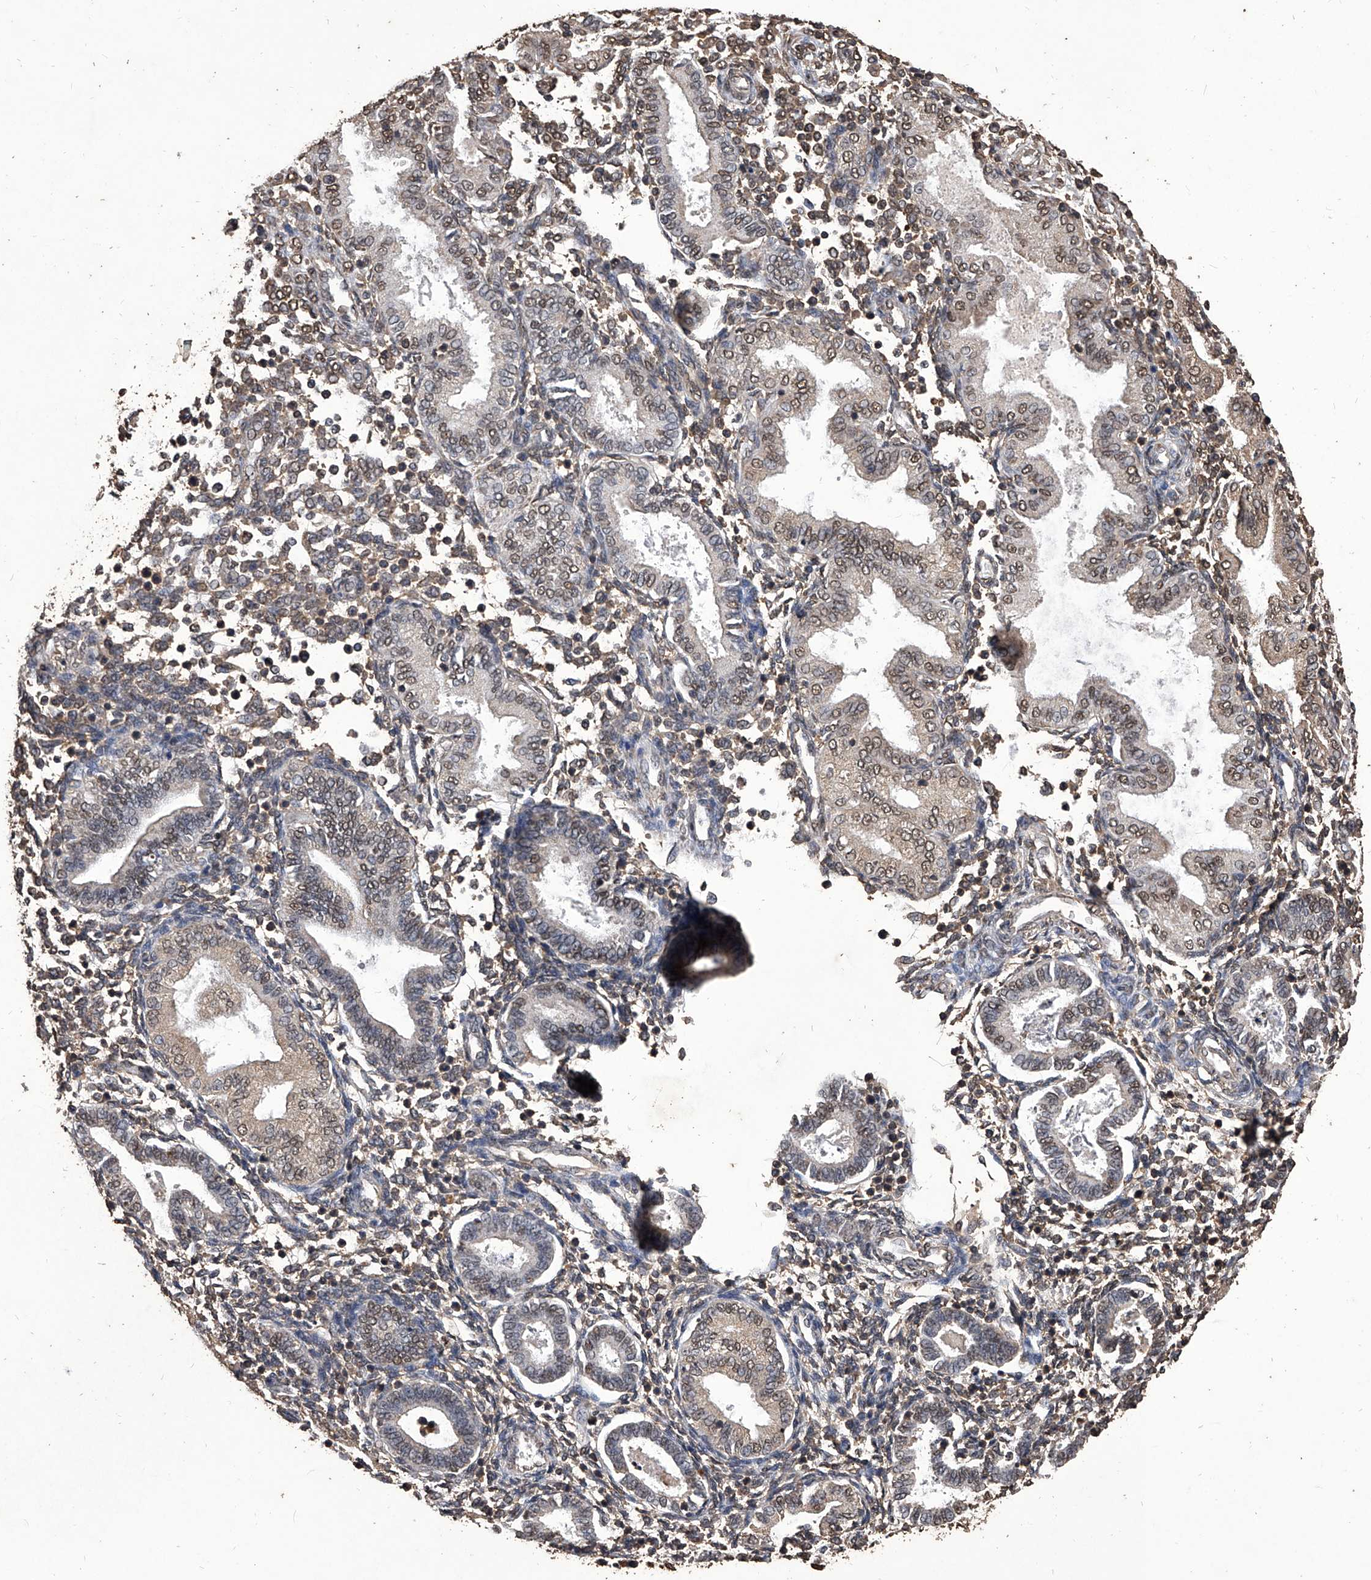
{"staining": {"intensity": "negative", "quantity": "none", "location": "none"}, "tissue": "endometrium", "cell_type": "Cells in endometrial stroma", "image_type": "normal", "snomed": [{"axis": "morphology", "description": "Normal tissue, NOS"}, {"axis": "topography", "description": "Endometrium"}], "caption": "Immunohistochemical staining of normal human endometrium shows no significant positivity in cells in endometrial stroma. (Brightfield microscopy of DAB immunohistochemistry at high magnification).", "gene": "FBXL4", "patient": {"sex": "female", "age": 53}}